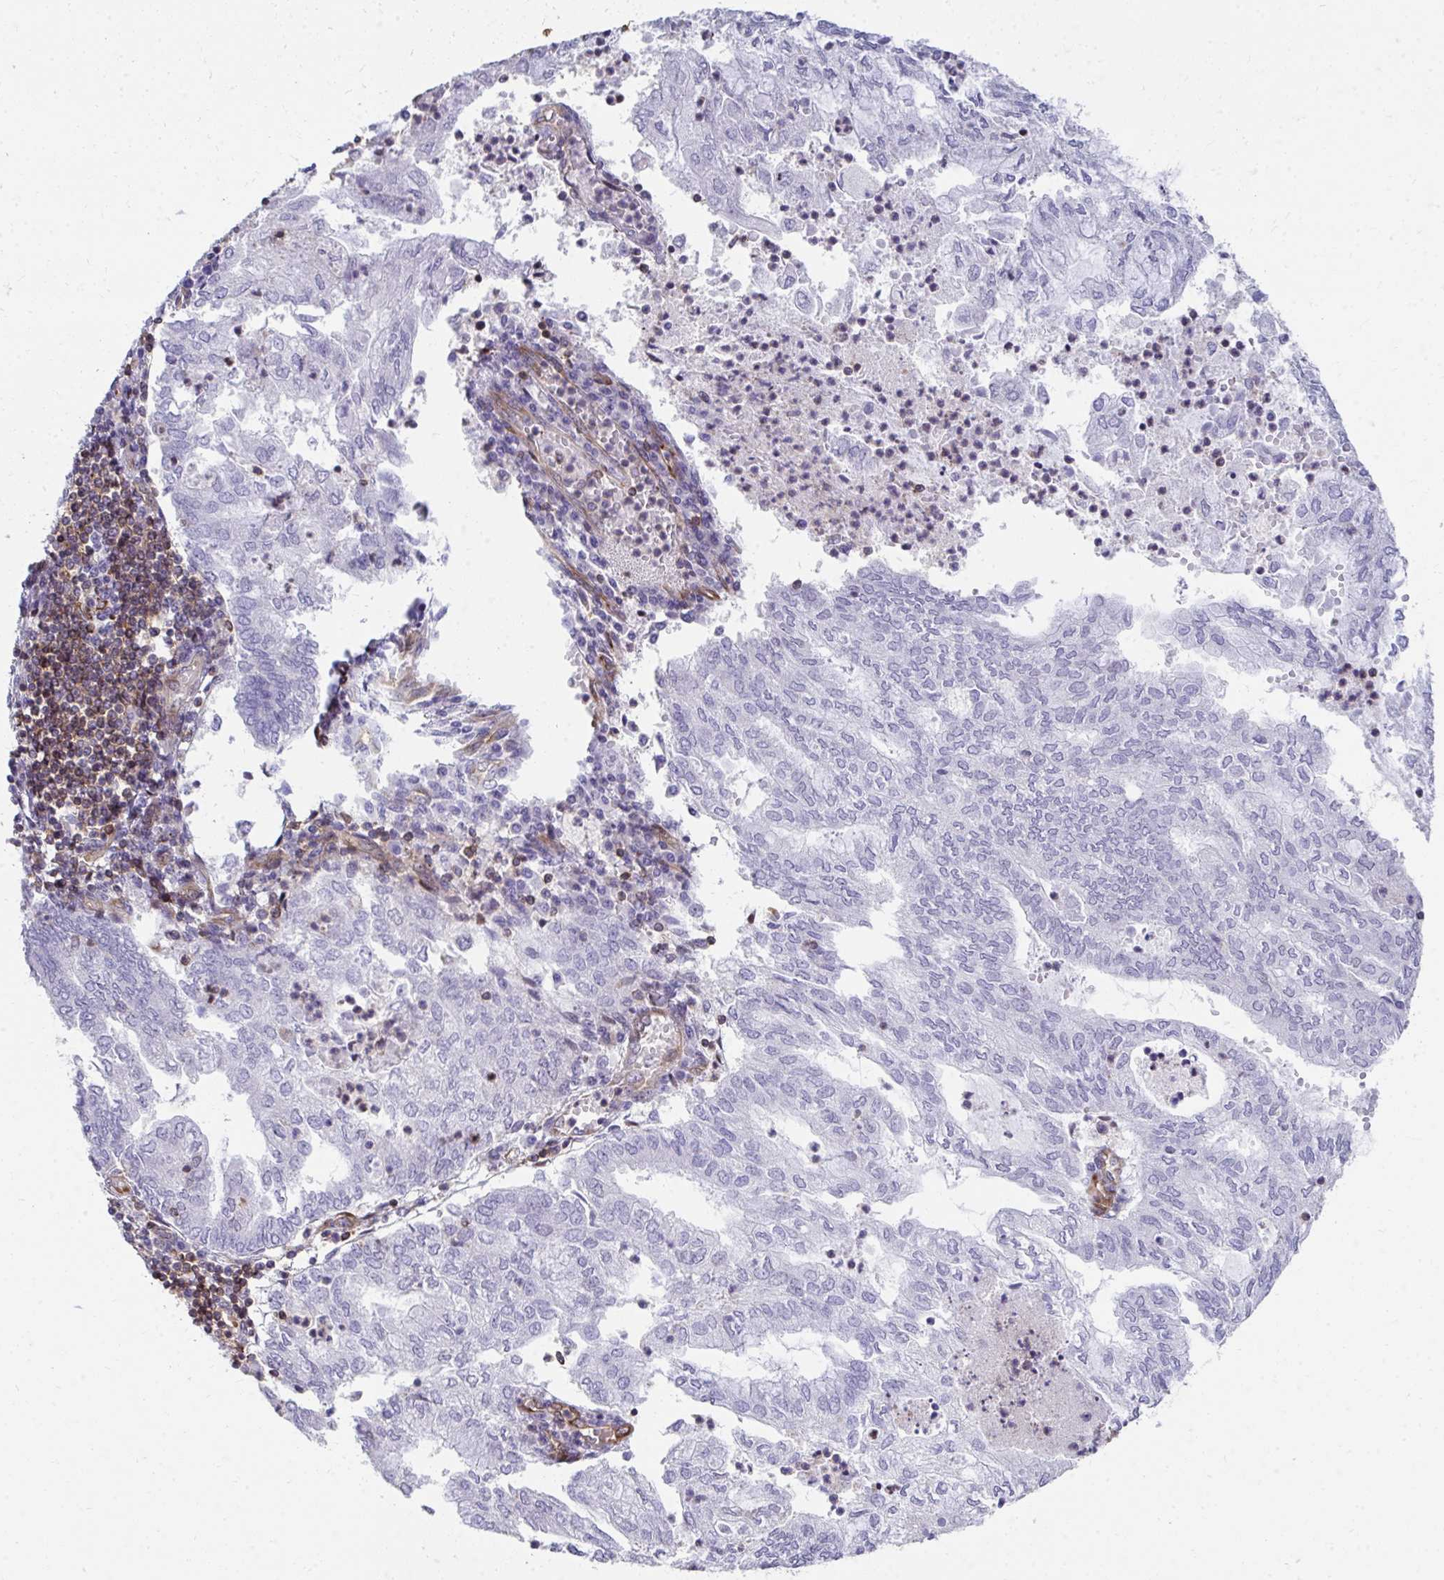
{"staining": {"intensity": "moderate", "quantity": "<25%", "location": "nuclear"}, "tissue": "endometrial cancer", "cell_type": "Tumor cells", "image_type": "cancer", "snomed": [{"axis": "morphology", "description": "Adenocarcinoma, NOS"}, {"axis": "topography", "description": "Endometrium"}], "caption": "IHC (DAB) staining of human adenocarcinoma (endometrial) shows moderate nuclear protein staining in about <25% of tumor cells. The staining is performed using DAB (3,3'-diaminobenzidine) brown chromogen to label protein expression. The nuclei are counter-stained blue using hematoxylin.", "gene": "FOXN3", "patient": {"sex": "female", "age": 75}}